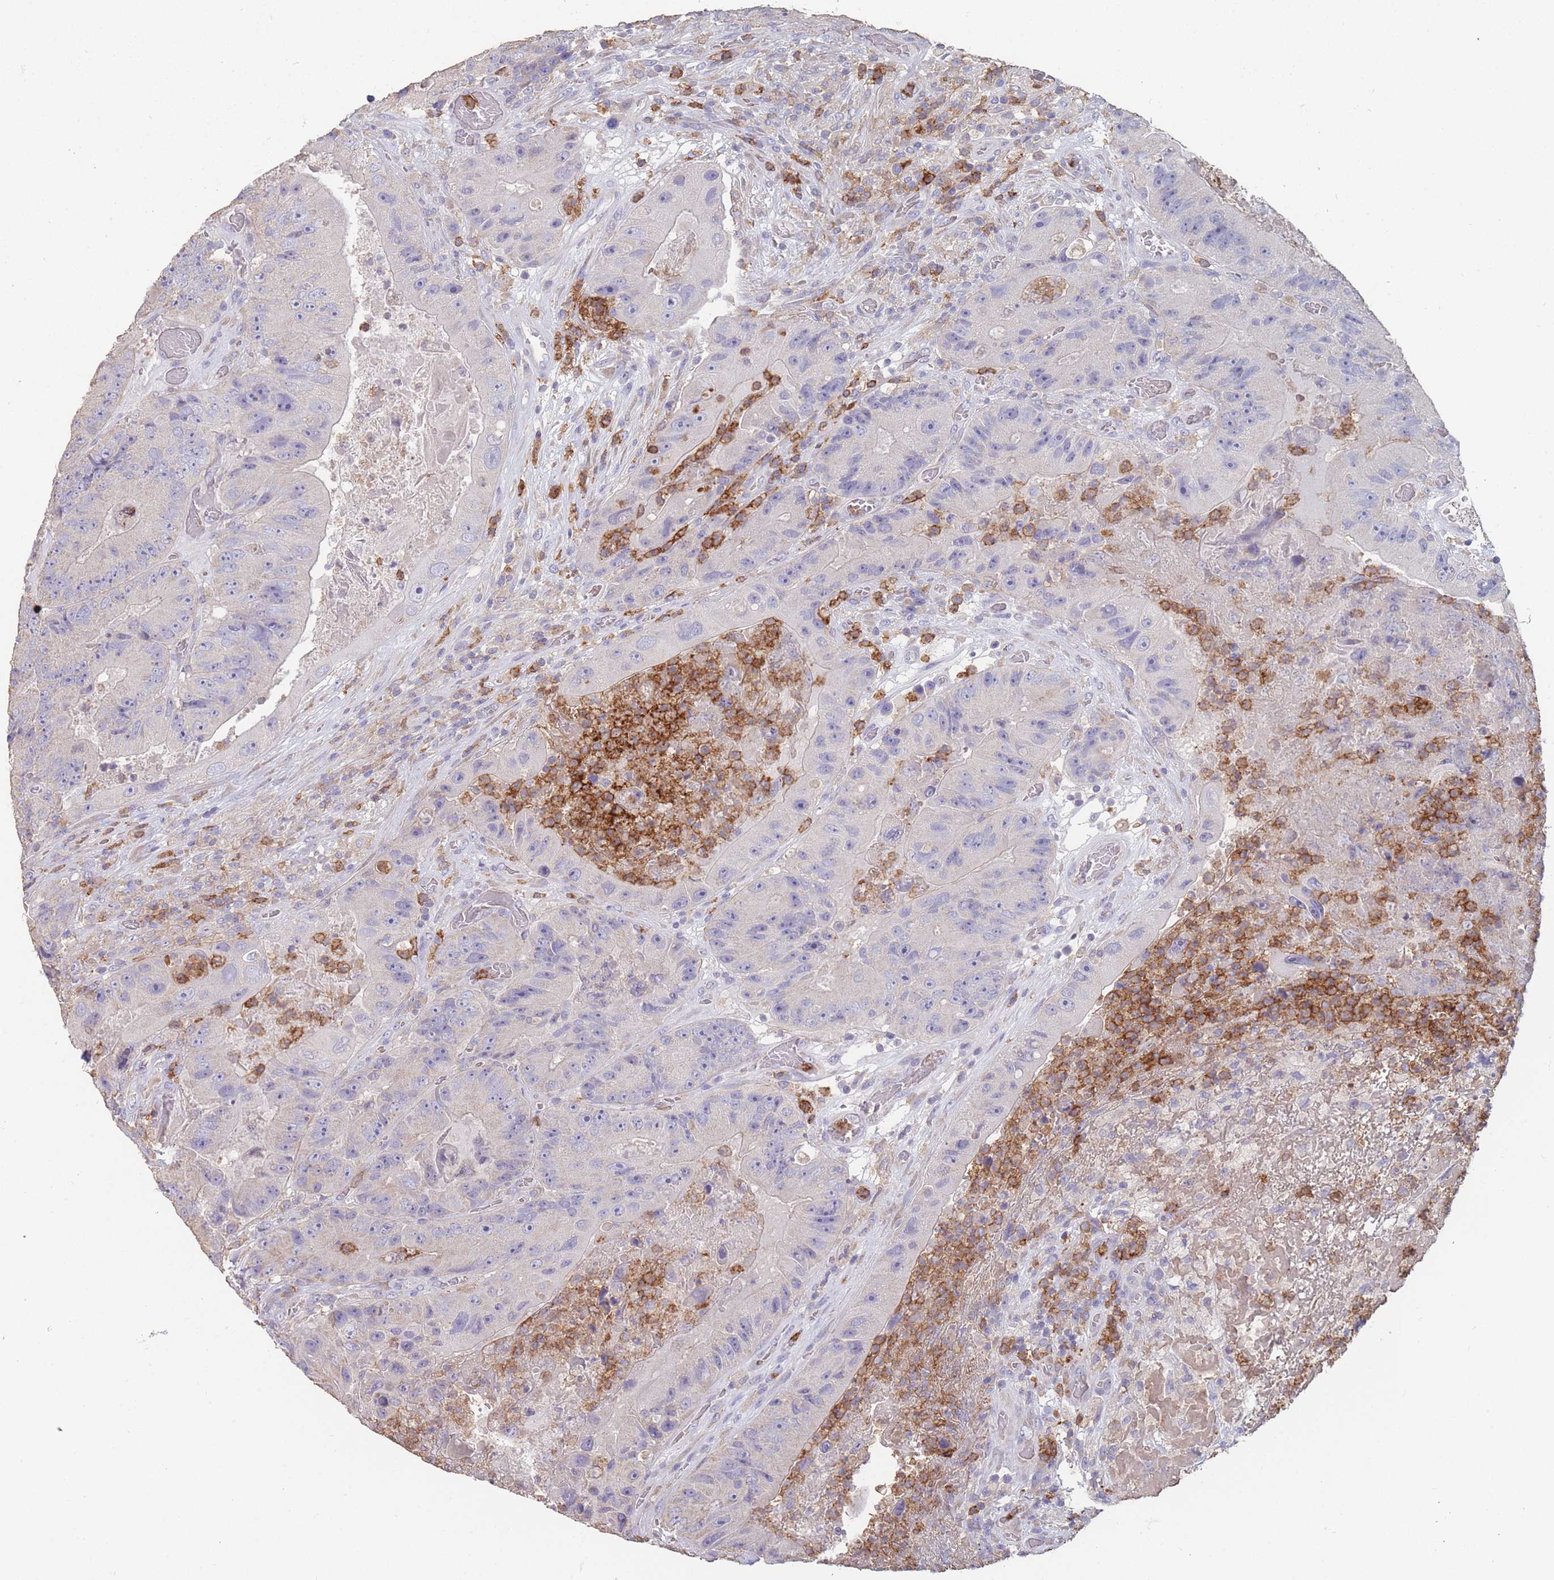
{"staining": {"intensity": "negative", "quantity": "none", "location": "none"}, "tissue": "colorectal cancer", "cell_type": "Tumor cells", "image_type": "cancer", "snomed": [{"axis": "morphology", "description": "Adenocarcinoma, NOS"}, {"axis": "topography", "description": "Colon"}], "caption": "Immunohistochemistry (IHC) micrograph of human colorectal adenocarcinoma stained for a protein (brown), which reveals no staining in tumor cells. (Stains: DAB (3,3'-diaminobenzidine) IHC with hematoxylin counter stain, Microscopy: brightfield microscopy at high magnification).", "gene": "CLEC12A", "patient": {"sex": "female", "age": 86}}